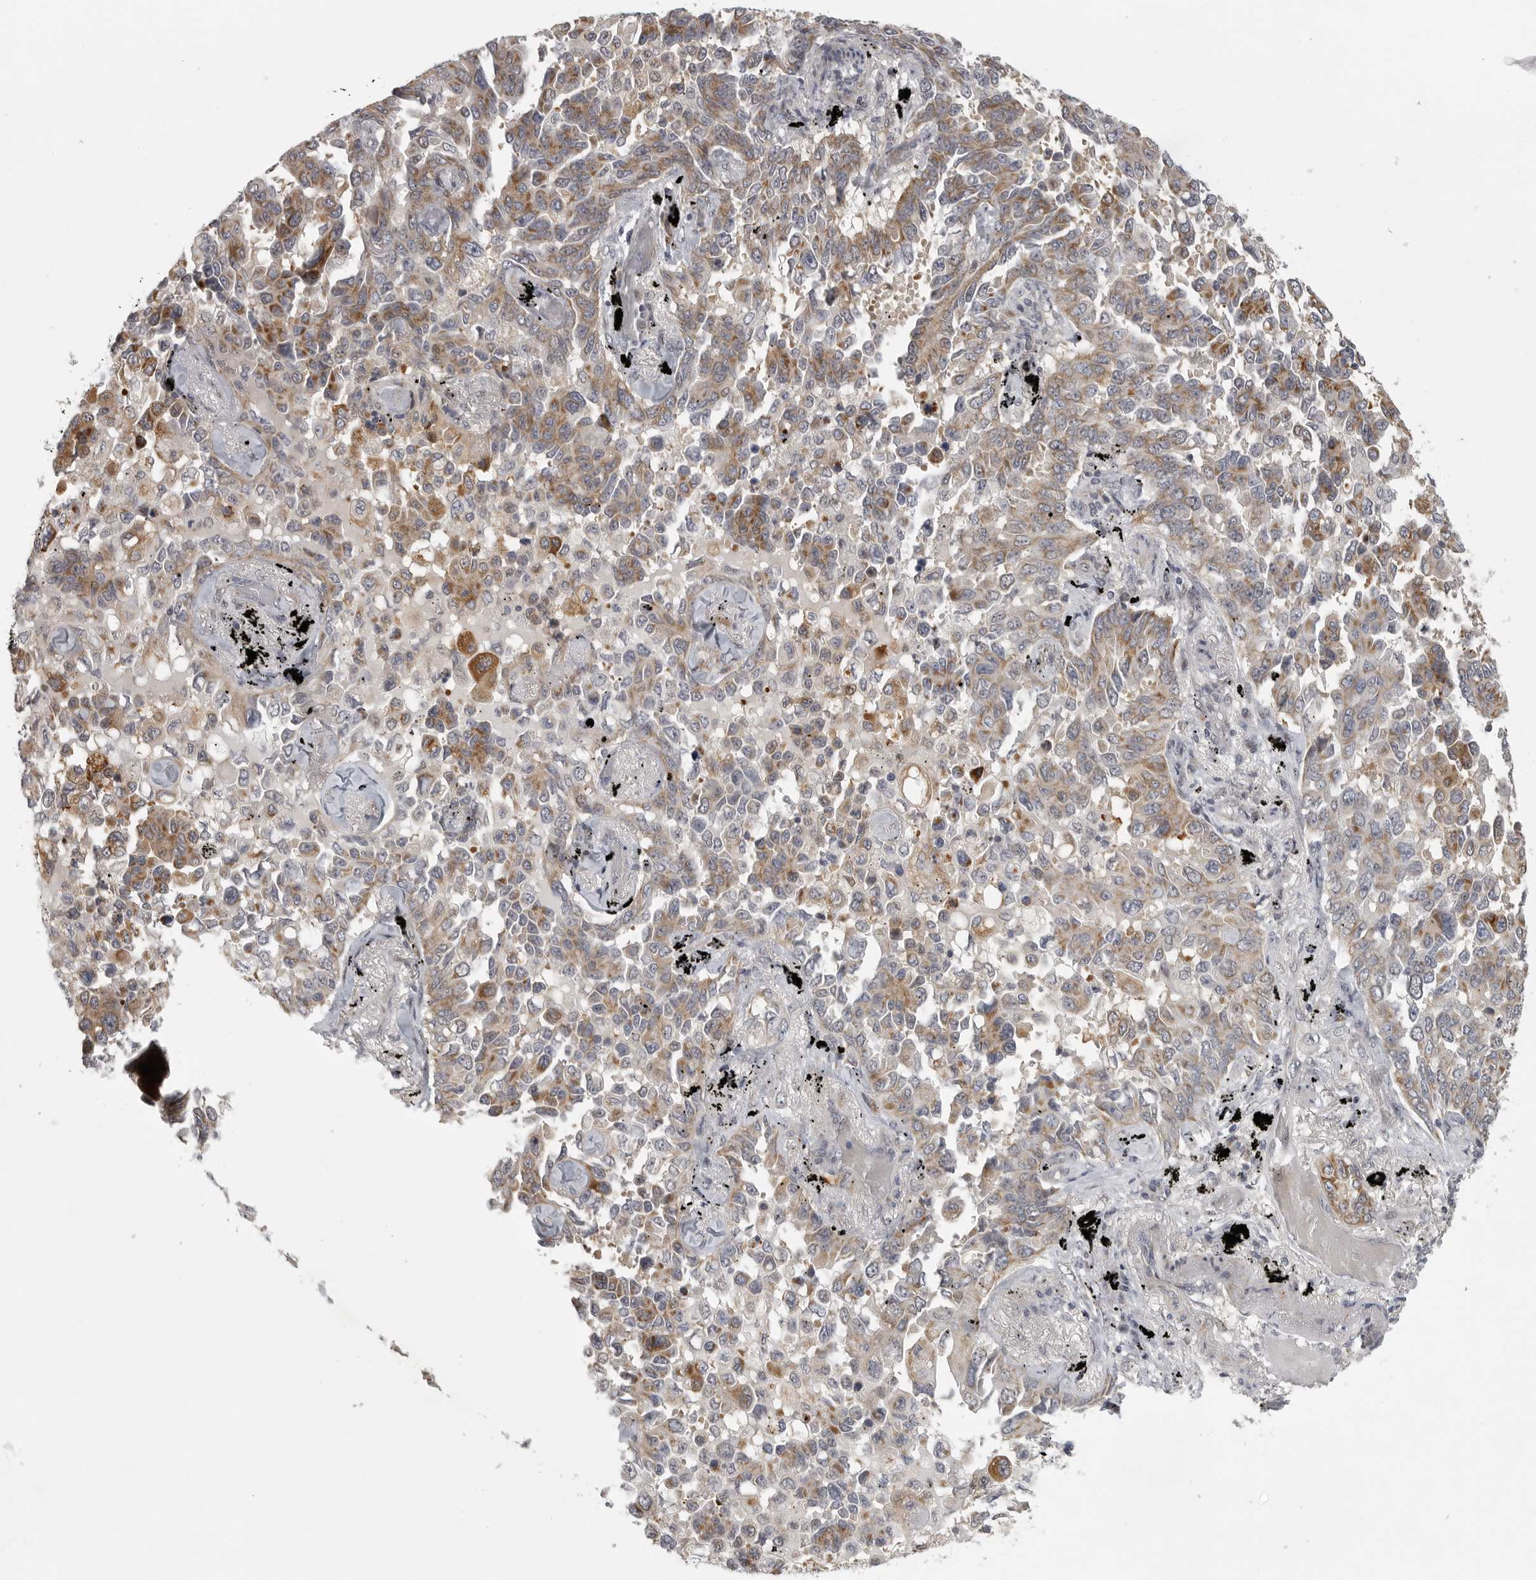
{"staining": {"intensity": "moderate", "quantity": ">75%", "location": "cytoplasmic/membranous"}, "tissue": "lung cancer", "cell_type": "Tumor cells", "image_type": "cancer", "snomed": [{"axis": "morphology", "description": "Adenocarcinoma, NOS"}, {"axis": "topography", "description": "Lung"}], "caption": "Lung cancer stained with a brown dye shows moderate cytoplasmic/membranous positive staining in approximately >75% of tumor cells.", "gene": "POLE2", "patient": {"sex": "female", "age": 67}}